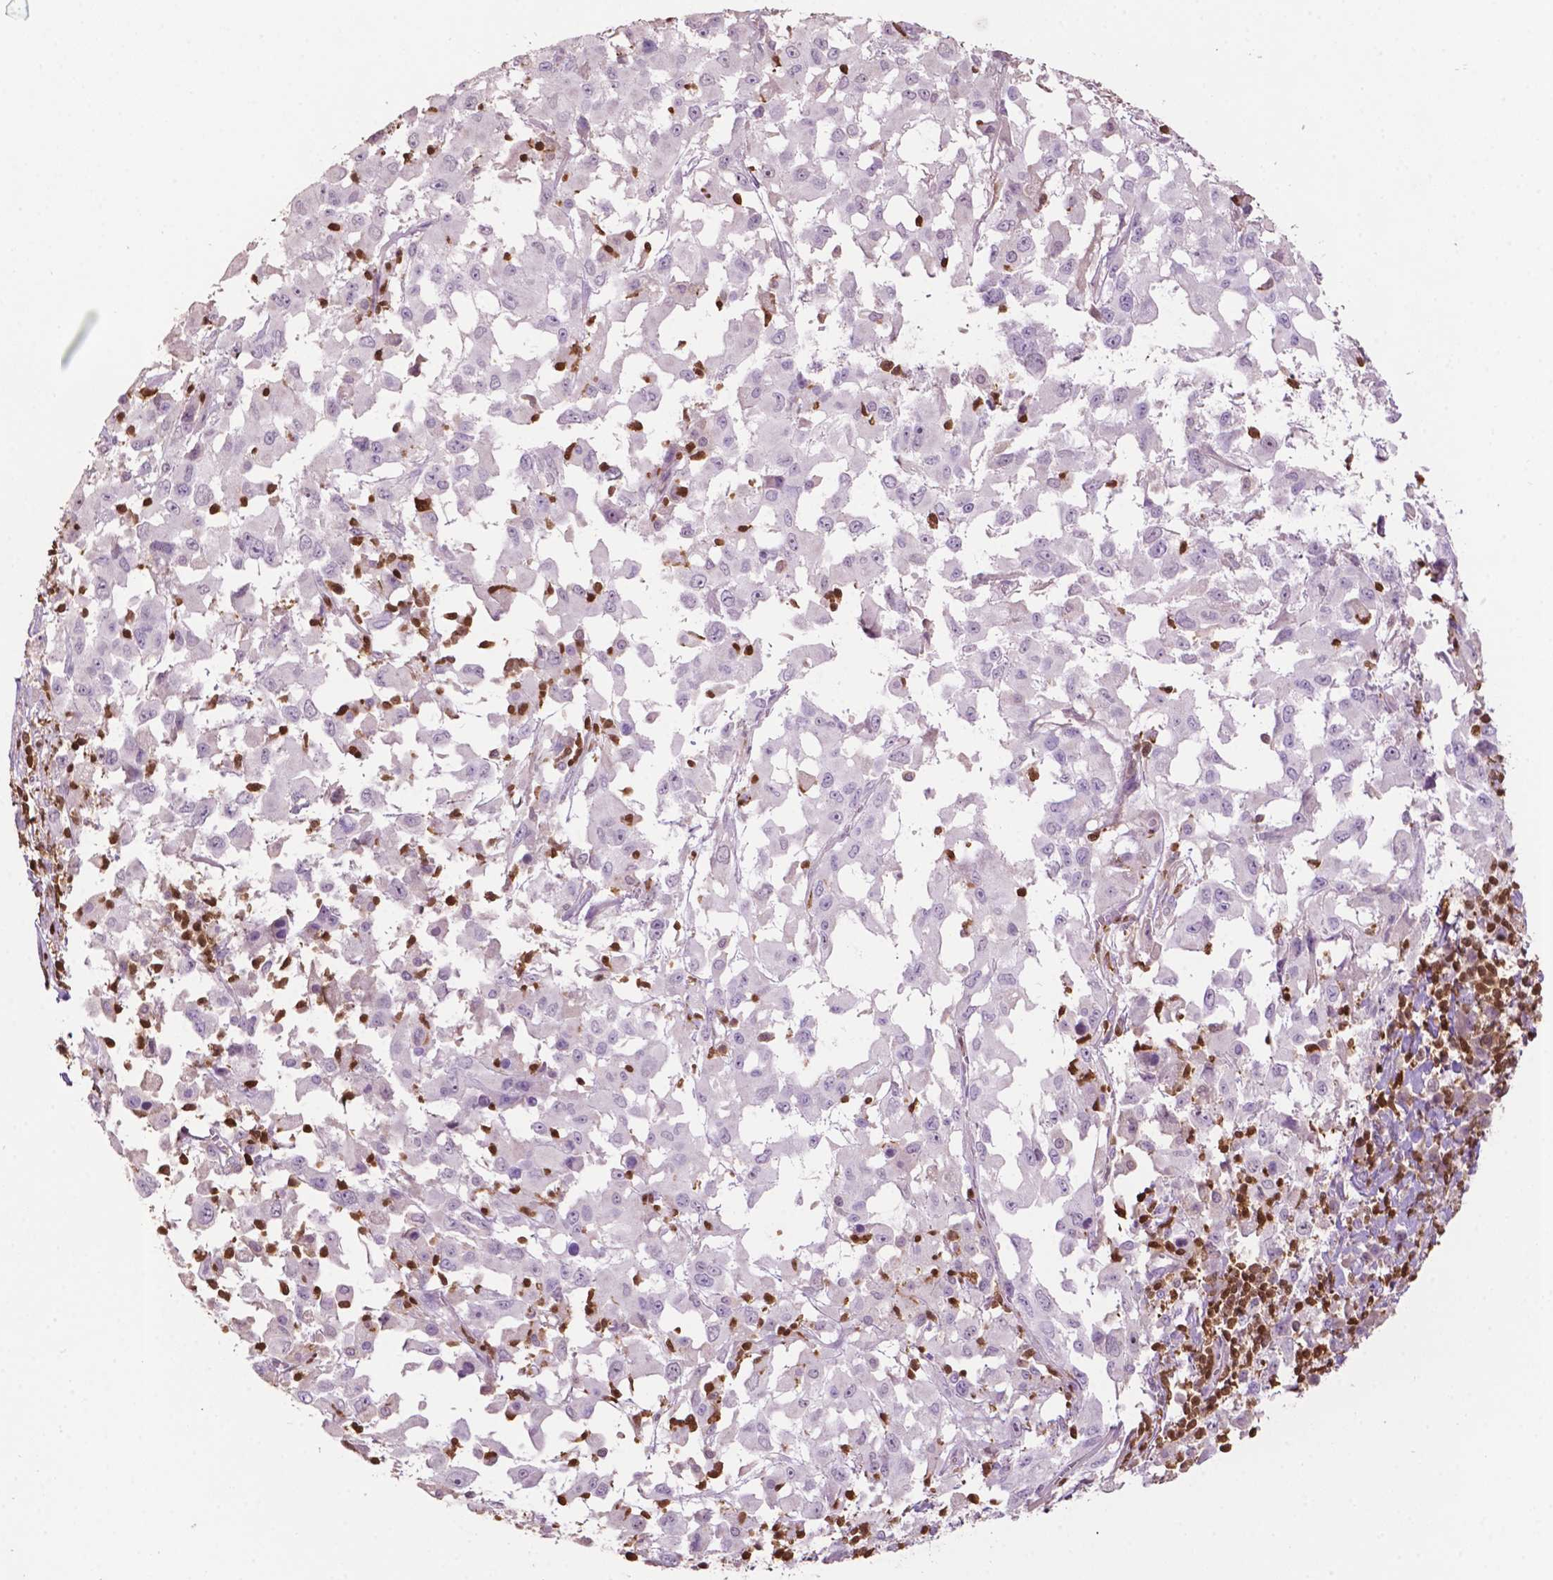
{"staining": {"intensity": "negative", "quantity": "none", "location": "none"}, "tissue": "melanoma", "cell_type": "Tumor cells", "image_type": "cancer", "snomed": [{"axis": "morphology", "description": "Malignant melanoma, Metastatic site"}, {"axis": "topography", "description": "Soft tissue"}], "caption": "The micrograph shows no significant positivity in tumor cells of melanoma.", "gene": "TBC1D10C", "patient": {"sex": "male", "age": 50}}